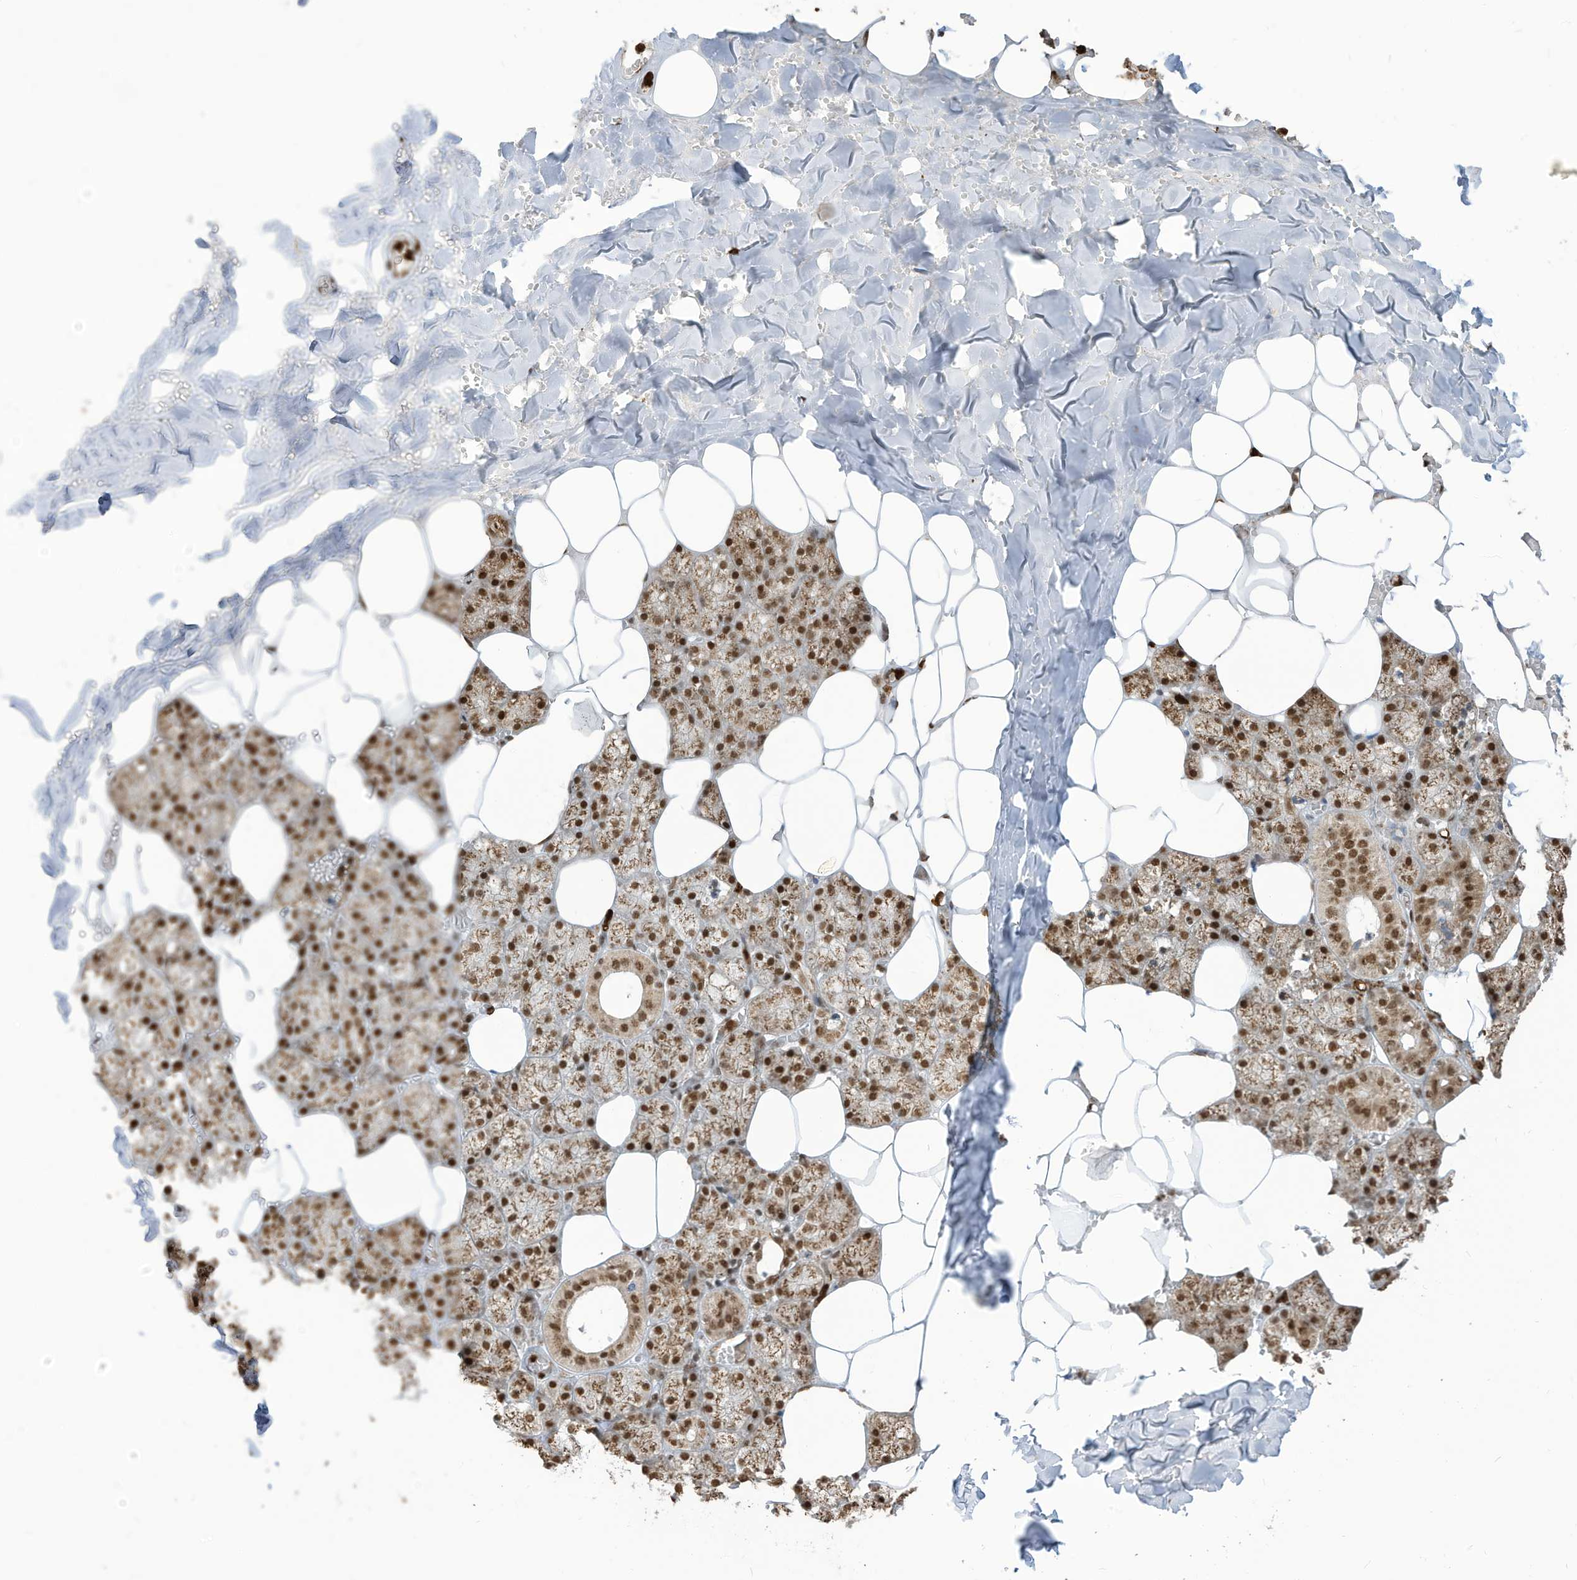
{"staining": {"intensity": "strong", "quantity": ">75%", "location": "cytoplasmic/membranous,nuclear"}, "tissue": "salivary gland", "cell_type": "Glandular cells", "image_type": "normal", "snomed": [{"axis": "morphology", "description": "Normal tissue, NOS"}, {"axis": "topography", "description": "Salivary gland"}], "caption": "This photomicrograph displays IHC staining of unremarkable salivary gland, with high strong cytoplasmic/membranous,nuclear positivity in about >75% of glandular cells.", "gene": "LBH", "patient": {"sex": "male", "age": 62}}